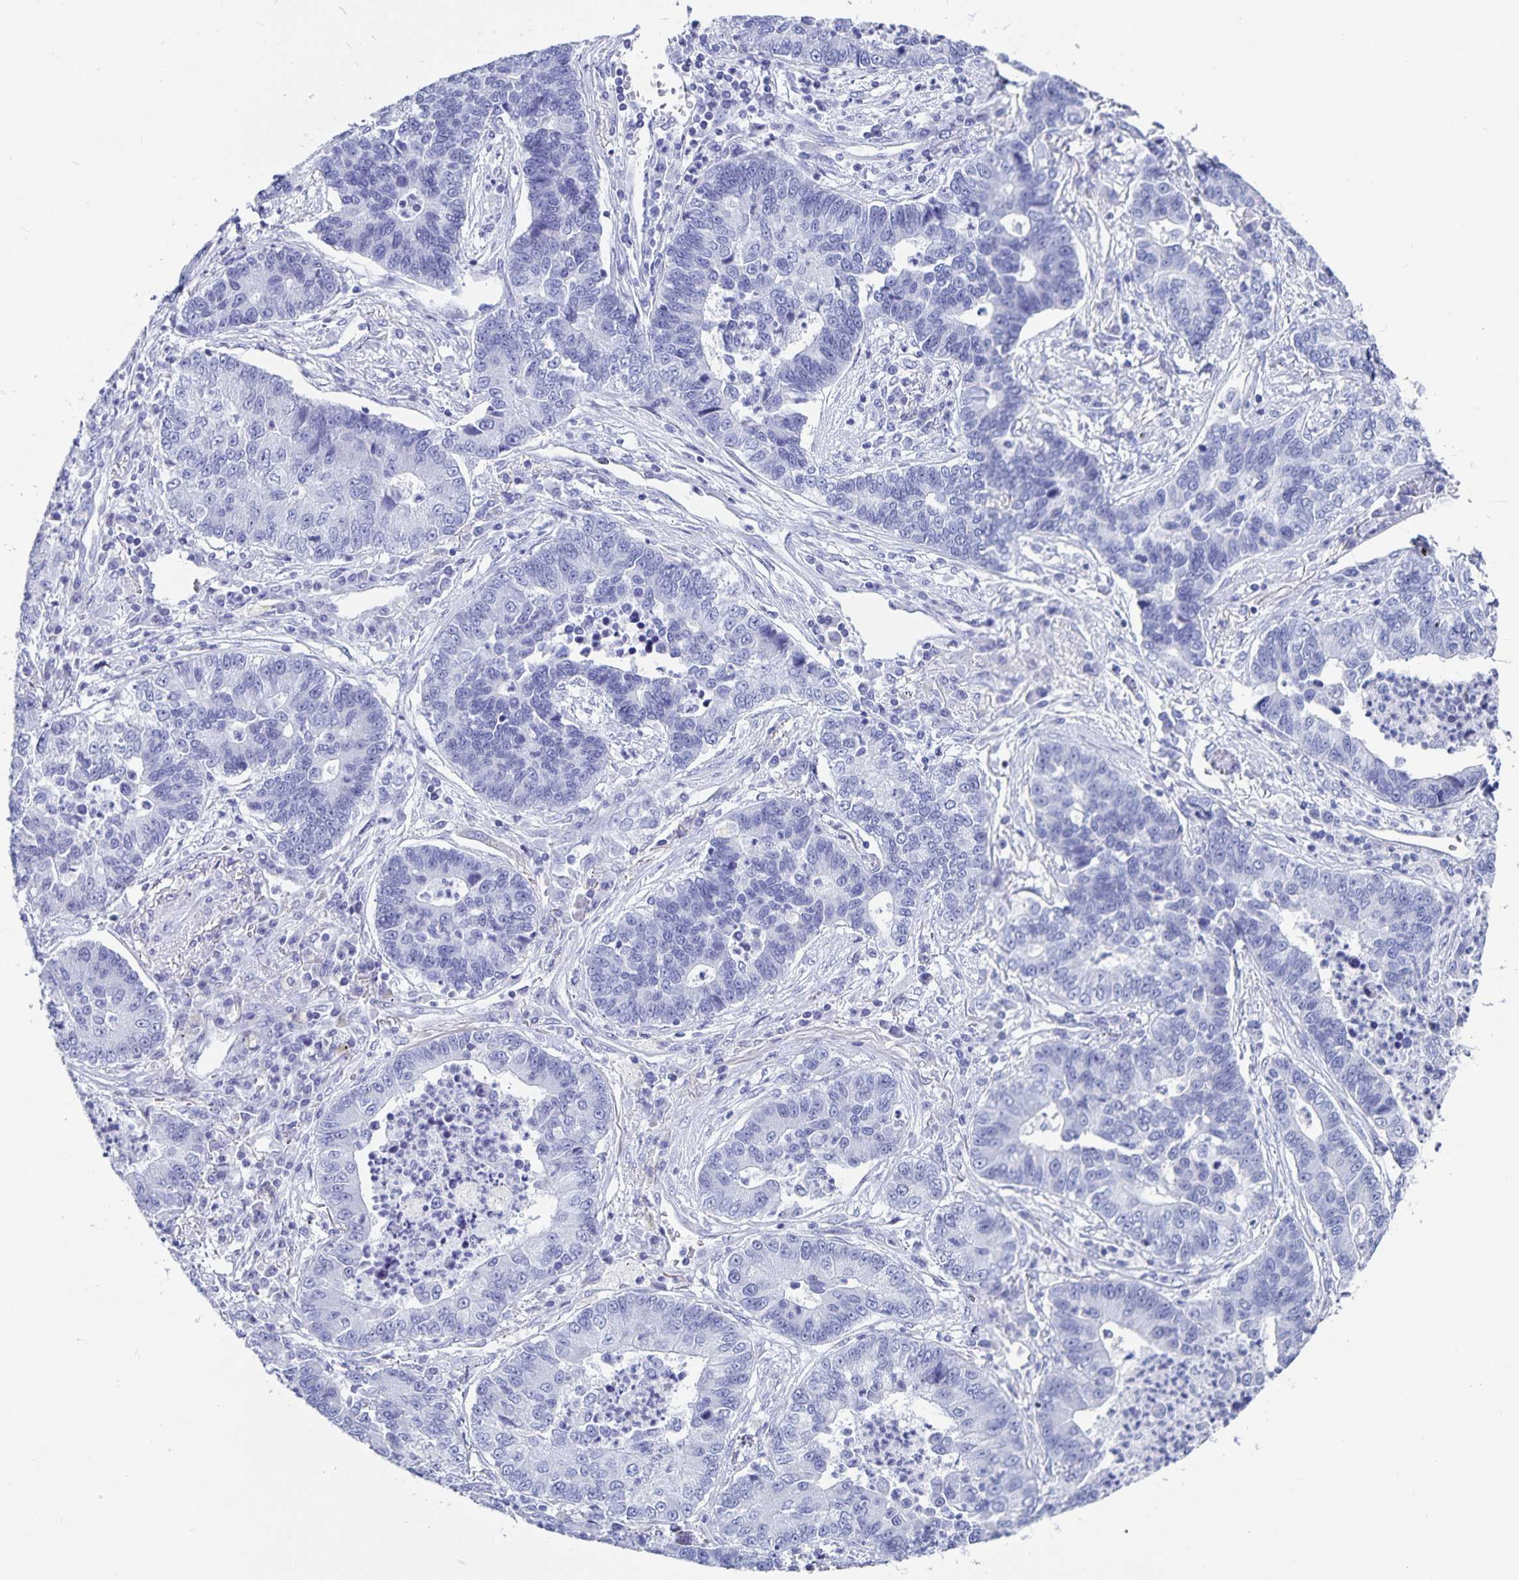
{"staining": {"intensity": "negative", "quantity": "none", "location": "none"}, "tissue": "lung cancer", "cell_type": "Tumor cells", "image_type": "cancer", "snomed": [{"axis": "morphology", "description": "Adenocarcinoma, NOS"}, {"axis": "topography", "description": "Lung"}], "caption": "DAB (3,3'-diaminobenzidine) immunohistochemical staining of human lung adenocarcinoma displays no significant positivity in tumor cells.", "gene": "C19orf73", "patient": {"sex": "female", "age": 57}}